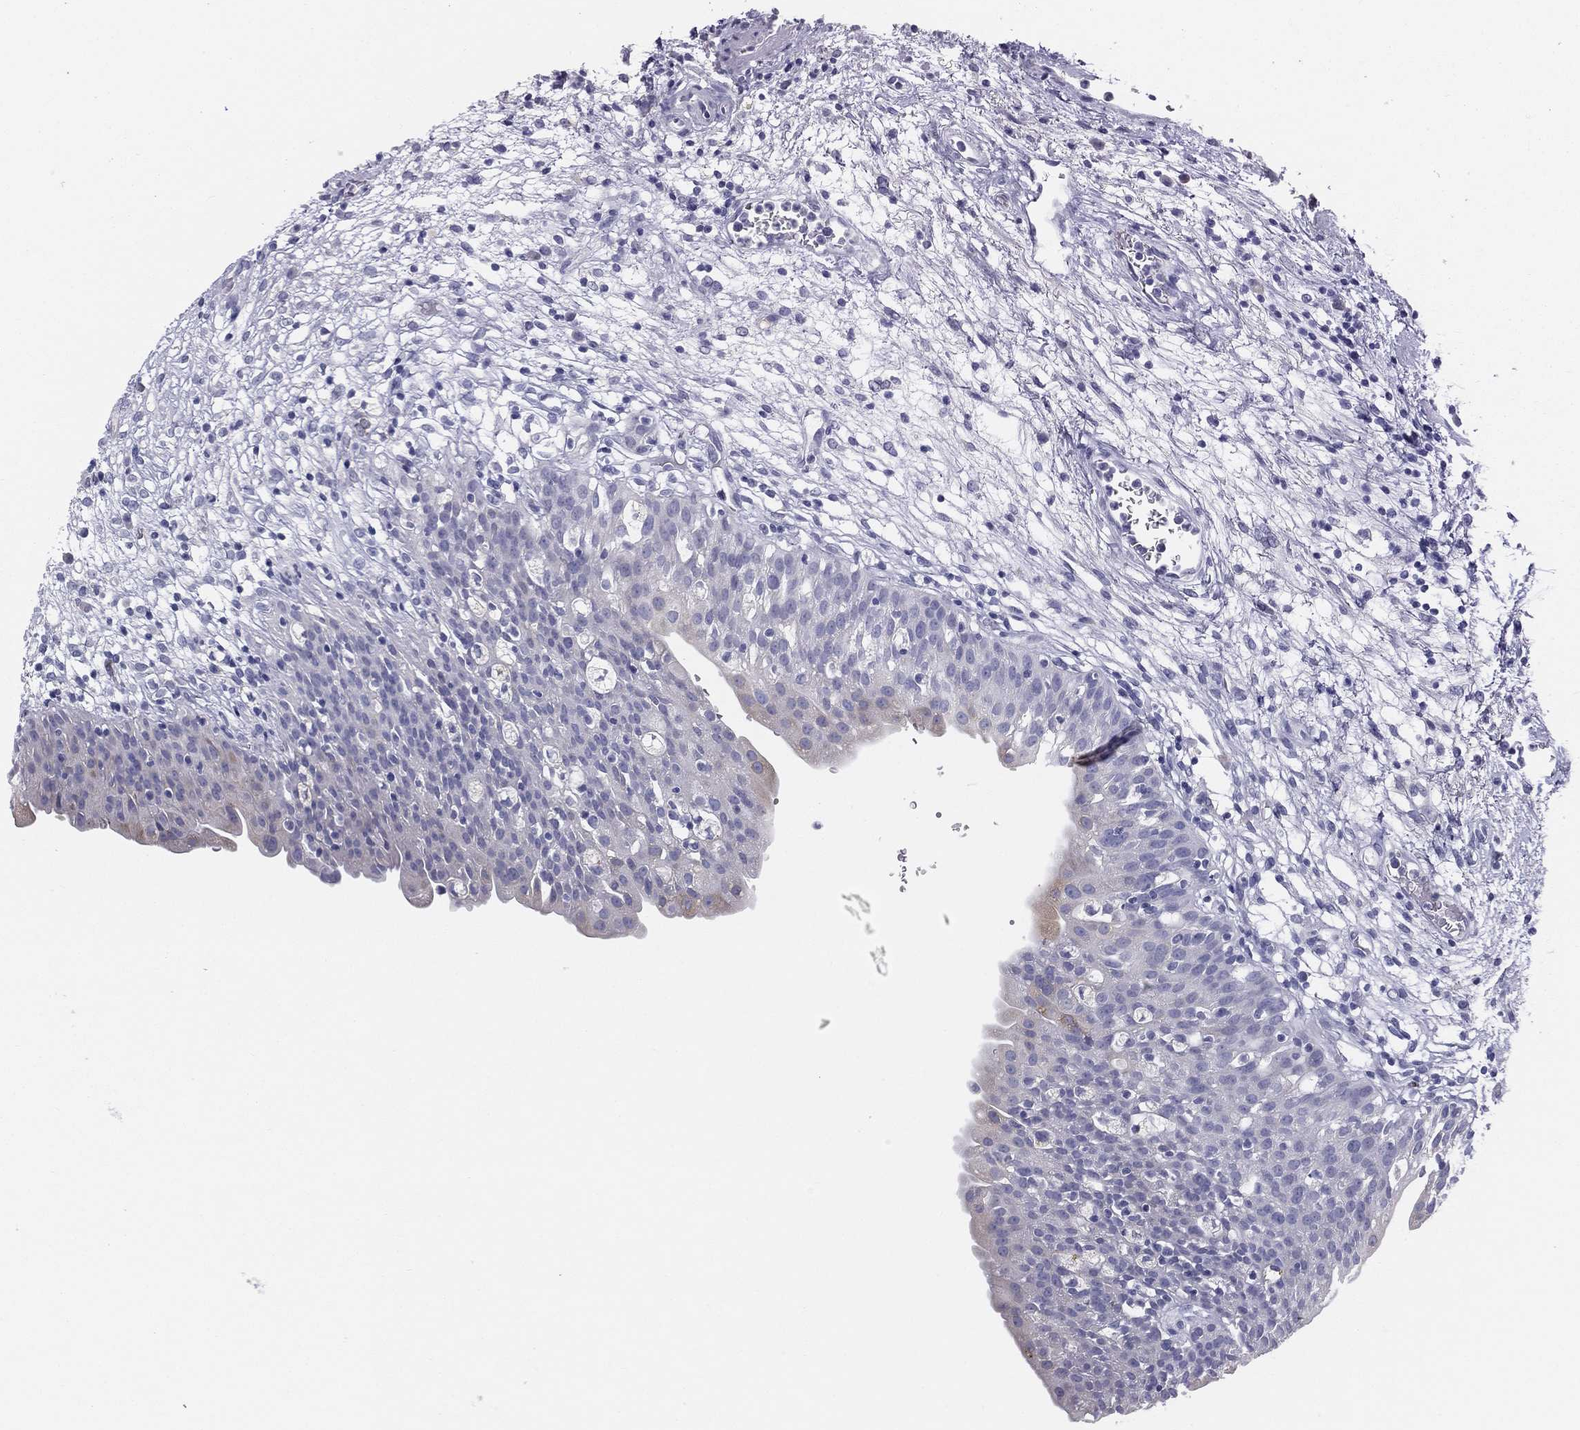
{"staining": {"intensity": "negative", "quantity": "none", "location": "none"}, "tissue": "urinary bladder", "cell_type": "Urothelial cells", "image_type": "normal", "snomed": [{"axis": "morphology", "description": "Normal tissue, NOS"}, {"axis": "topography", "description": "Urinary bladder"}], "caption": "Urothelial cells show no significant expression in benign urinary bladder. (DAB (3,3'-diaminobenzidine) IHC, high magnification).", "gene": "STS", "patient": {"sex": "male", "age": 76}}